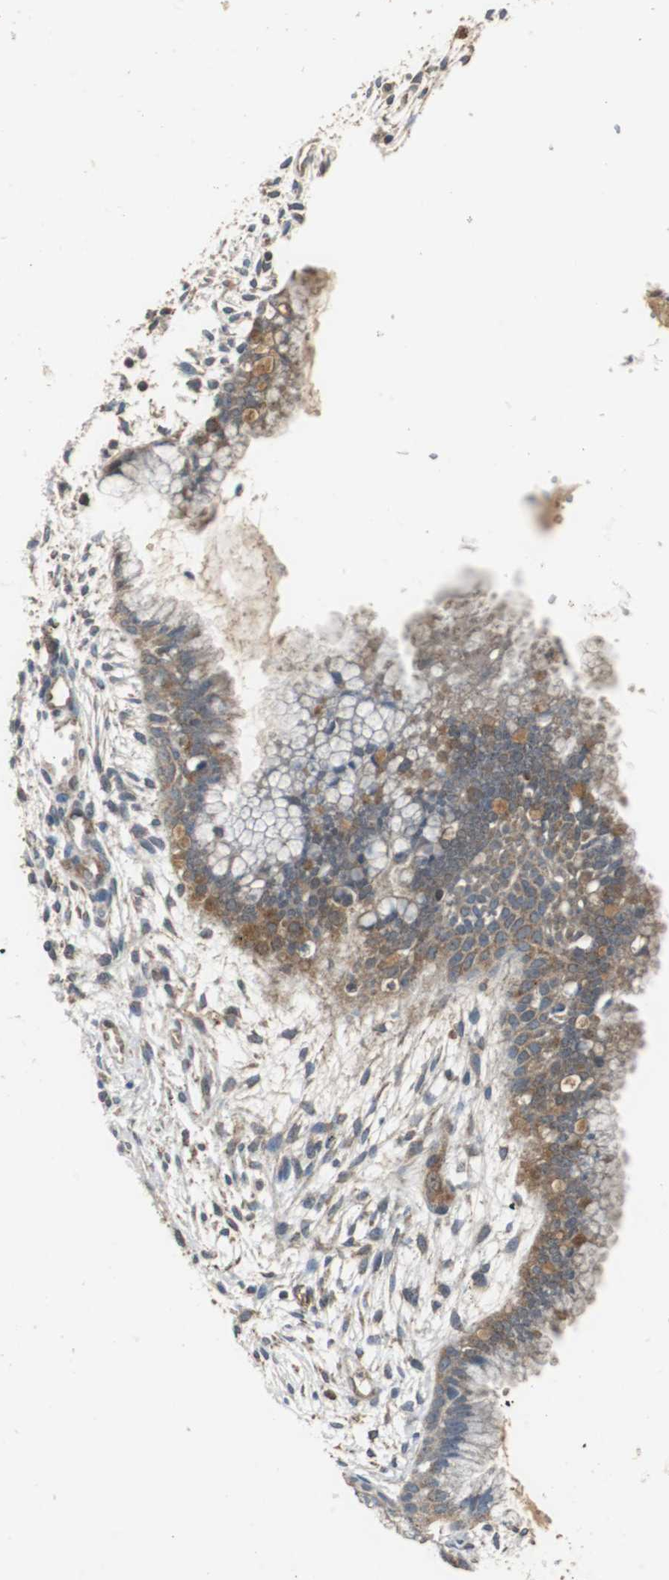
{"staining": {"intensity": "strong", "quantity": ">75%", "location": "cytoplasmic/membranous"}, "tissue": "cervix", "cell_type": "Glandular cells", "image_type": "normal", "snomed": [{"axis": "morphology", "description": "Normal tissue, NOS"}, {"axis": "topography", "description": "Cervix"}], "caption": "A high amount of strong cytoplasmic/membranous positivity is identified in about >75% of glandular cells in unremarkable cervix. The staining was performed using DAB (3,3'-diaminobenzidine) to visualize the protein expression in brown, while the nuclei were stained in blue with hematoxylin (Magnification: 20x).", "gene": "VBP1", "patient": {"sex": "female", "age": 39}}